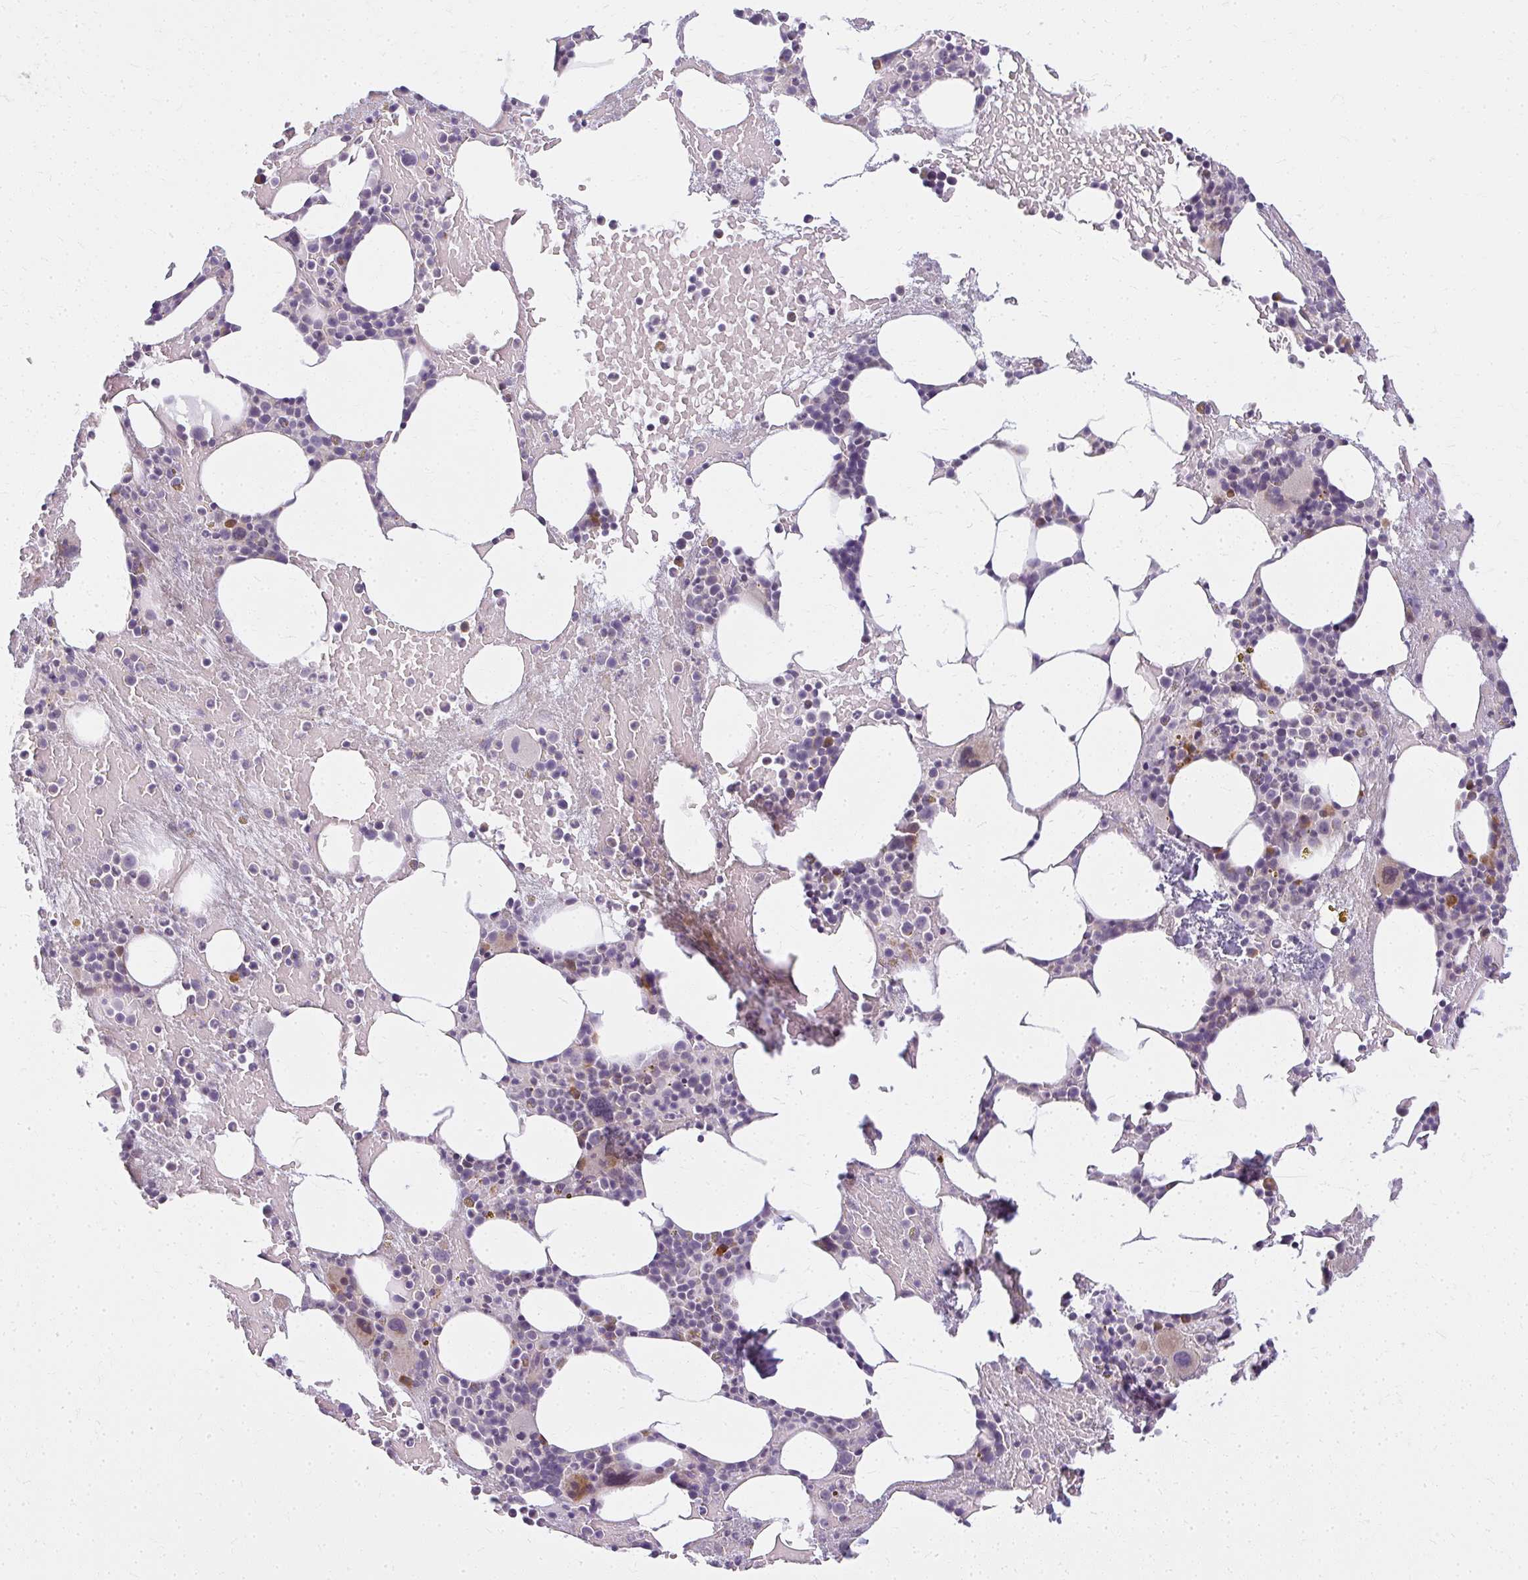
{"staining": {"intensity": "moderate", "quantity": "<25%", "location": "cytoplasmic/membranous"}, "tissue": "bone marrow", "cell_type": "Hematopoietic cells", "image_type": "normal", "snomed": [{"axis": "morphology", "description": "Normal tissue, NOS"}, {"axis": "topography", "description": "Bone marrow"}], "caption": "Immunohistochemical staining of normal bone marrow exhibits <25% levels of moderate cytoplasmic/membranous protein expression in about <25% of hematopoietic cells. (DAB (3,3'-diaminobenzidine) = brown stain, brightfield microscopy at high magnification).", "gene": "ZFYVE26", "patient": {"sex": "female", "age": 62}}